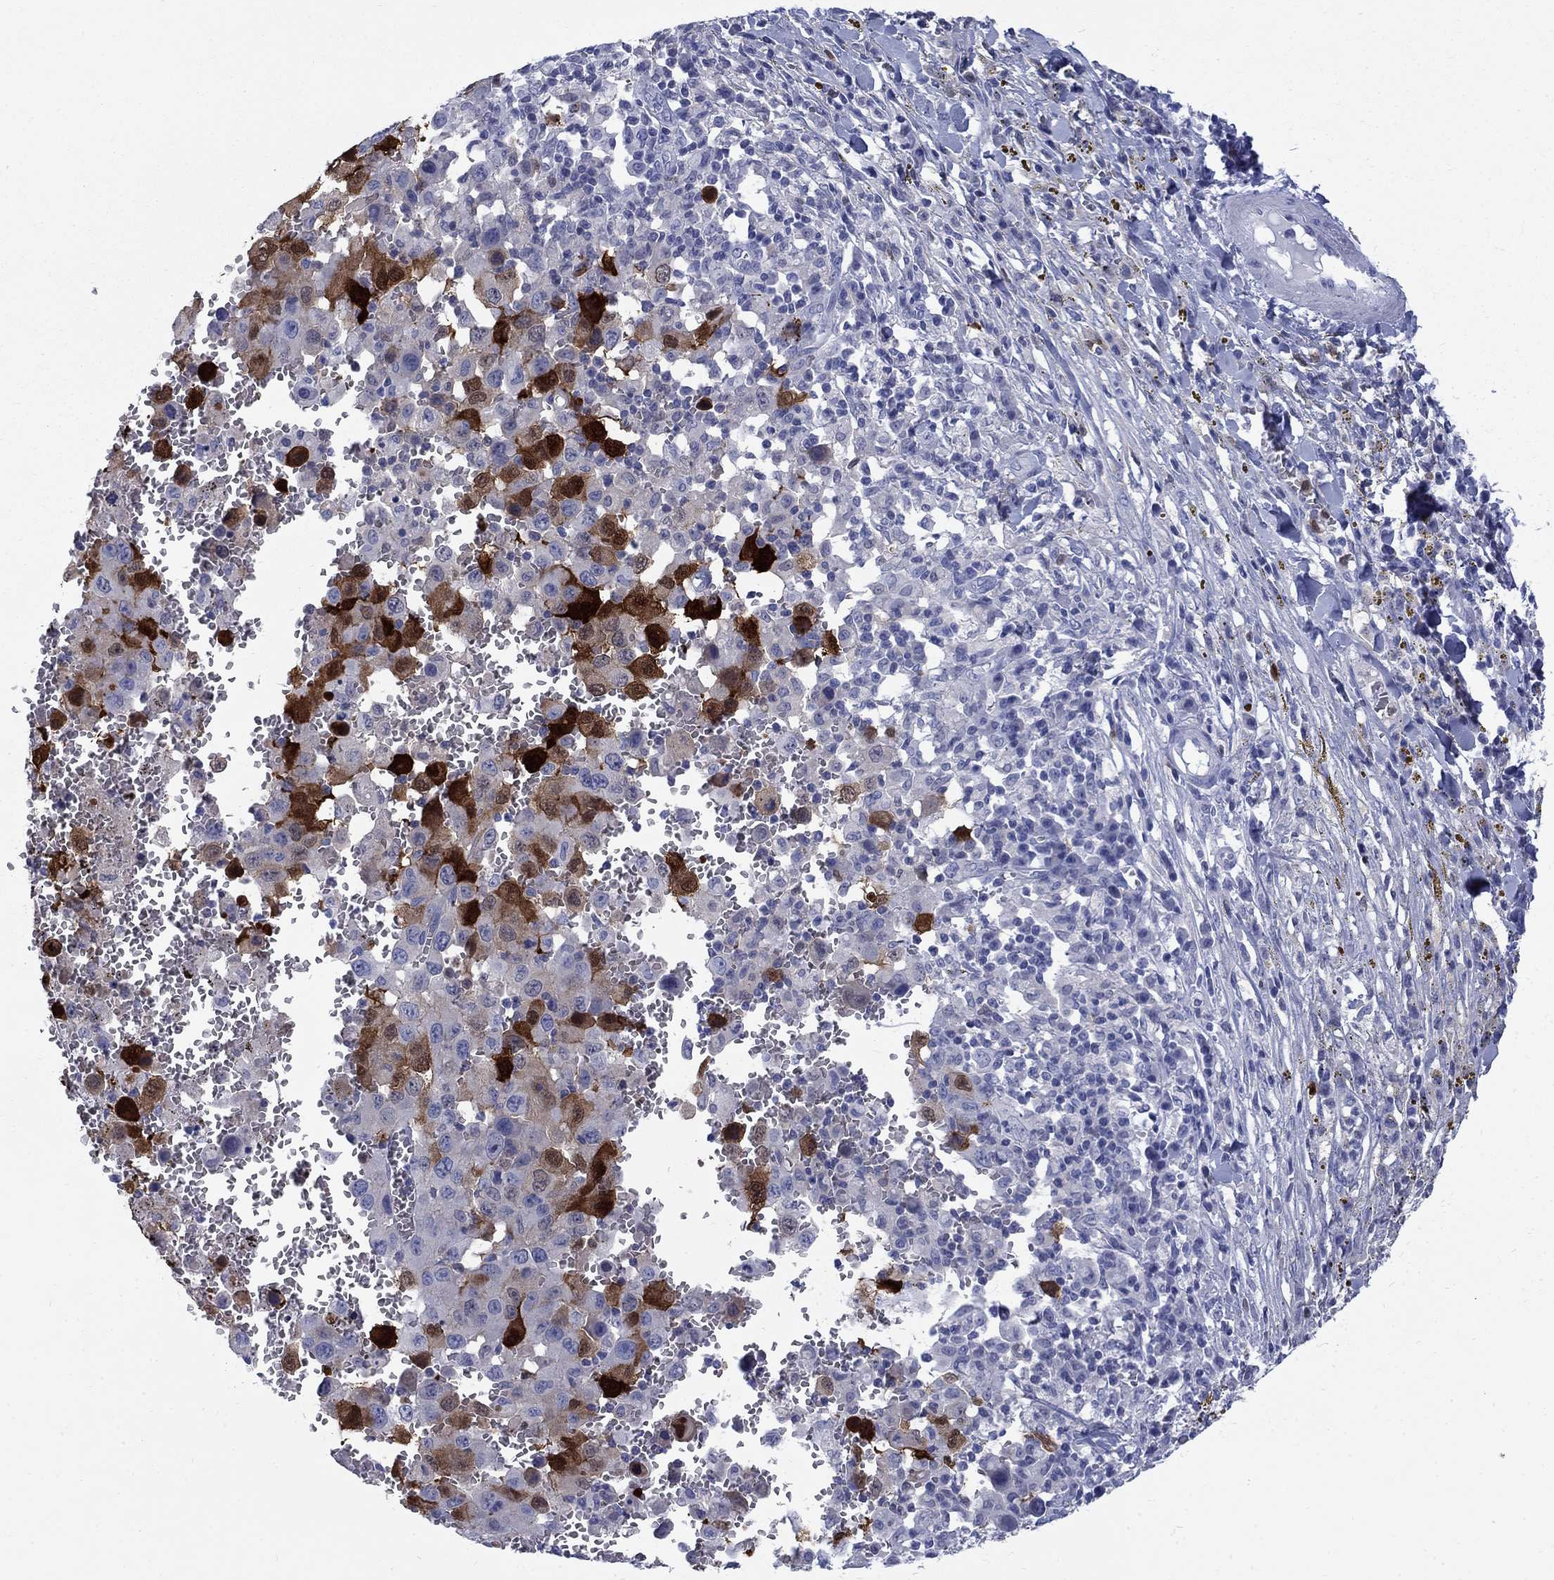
{"staining": {"intensity": "strong", "quantity": "25%-75%", "location": "cytoplasmic/membranous,nuclear"}, "tissue": "melanoma", "cell_type": "Tumor cells", "image_type": "cancer", "snomed": [{"axis": "morphology", "description": "Malignant melanoma, NOS"}, {"axis": "topography", "description": "Skin"}], "caption": "This micrograph shows IHC staining of human melanoma, with high strong cytoplasmic/membranous and nuclear staining in about 25%-75% of tumor cells.", "gene": "SERPINB2", "patient": {"sex": "female", "age": 91}}